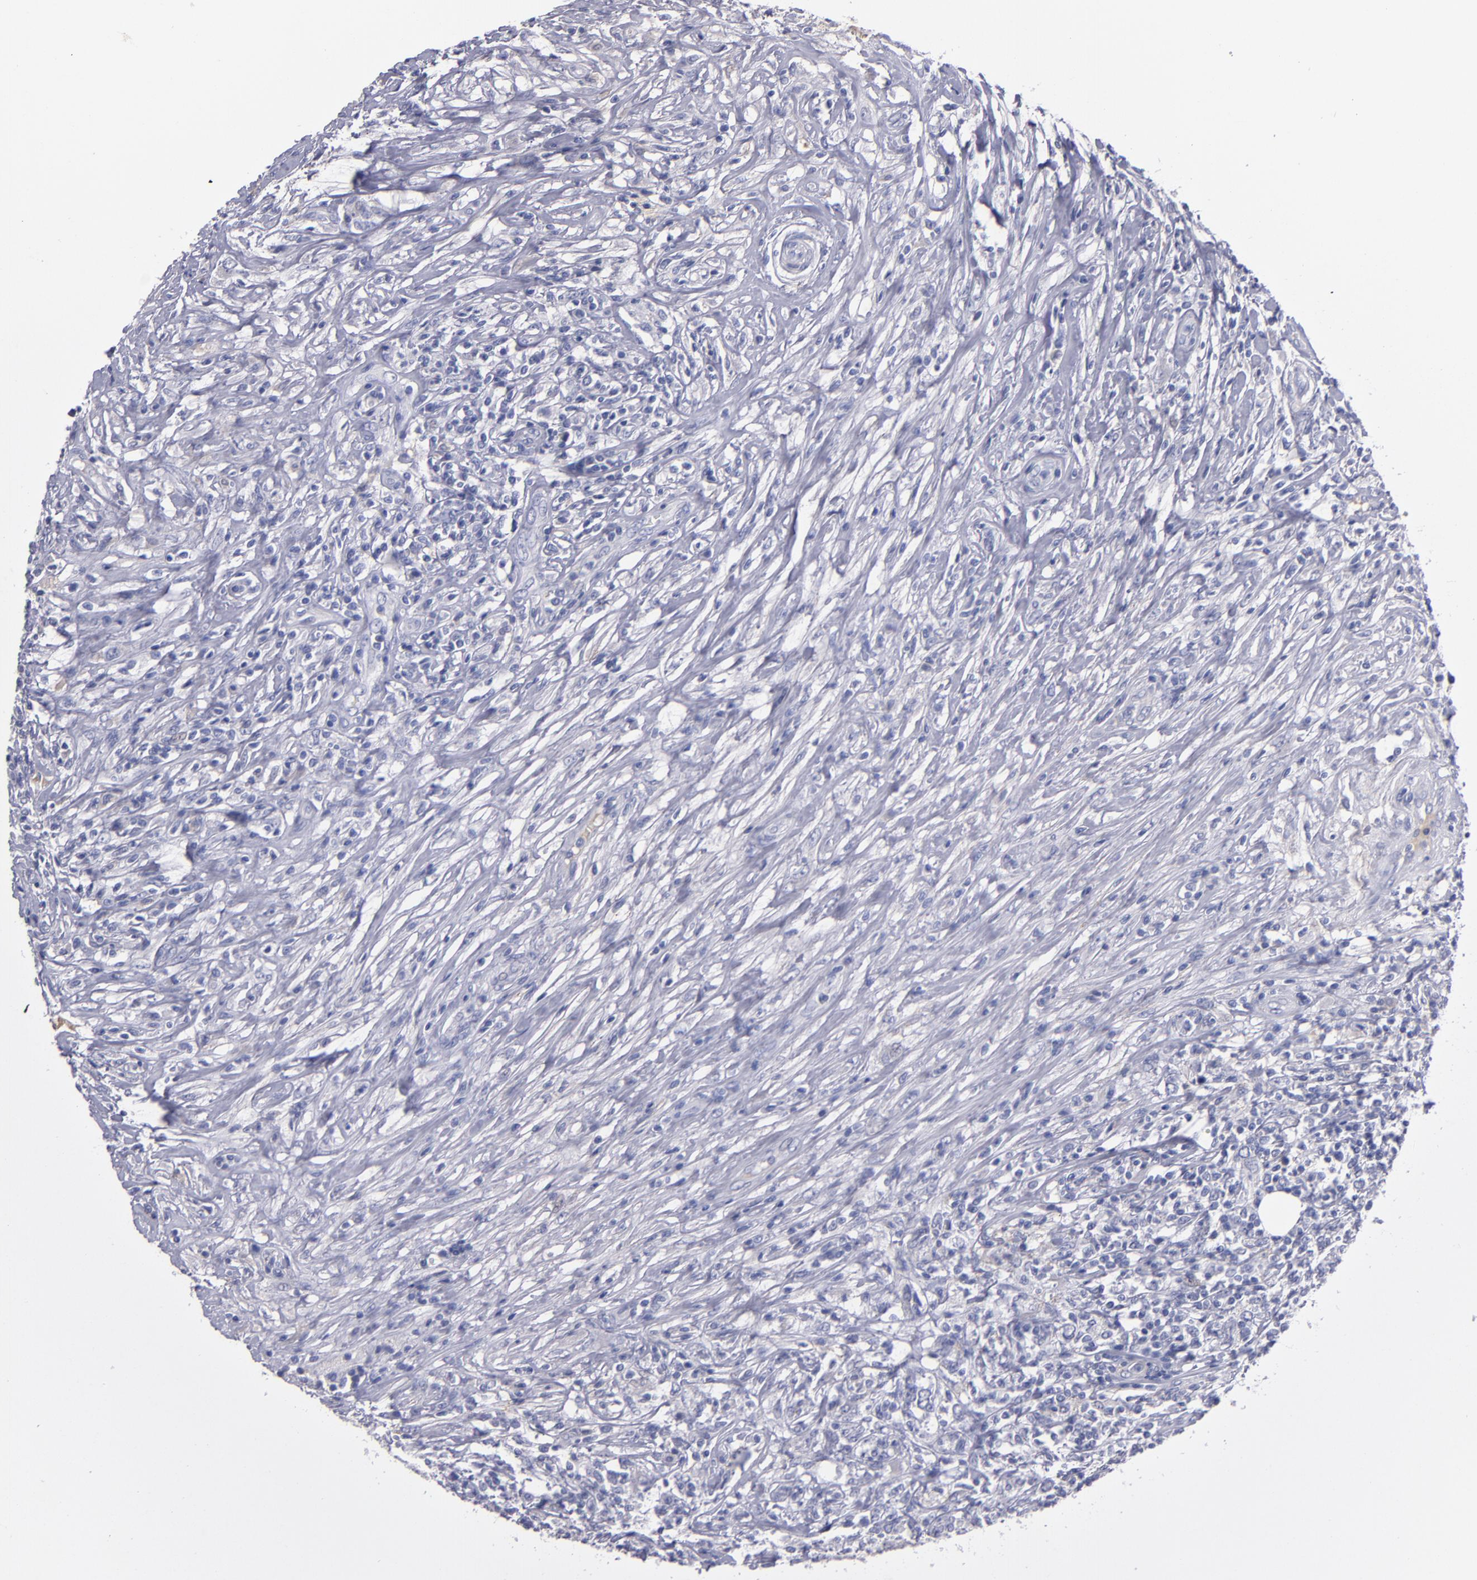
{"staining": {"intensity": "negative", "quantity": "none", "location": "none"}, "tissue": "lymphoma", "cell_type": "Tumor cells", "image_type": "cancer", "snomed": [{"axis": "morphology", "description": "Malignant lymphoma, non-Hodgkin's type, High grade"}, {"axis": "topography", "description": "Lymph node"}], "caption": "There is no significant staining in tumor cells of malignant lymphoma, non-Hodgkin's type (high-grade).", "gene": "CDH3", "patient": {"sex": "female", "age": 84}}